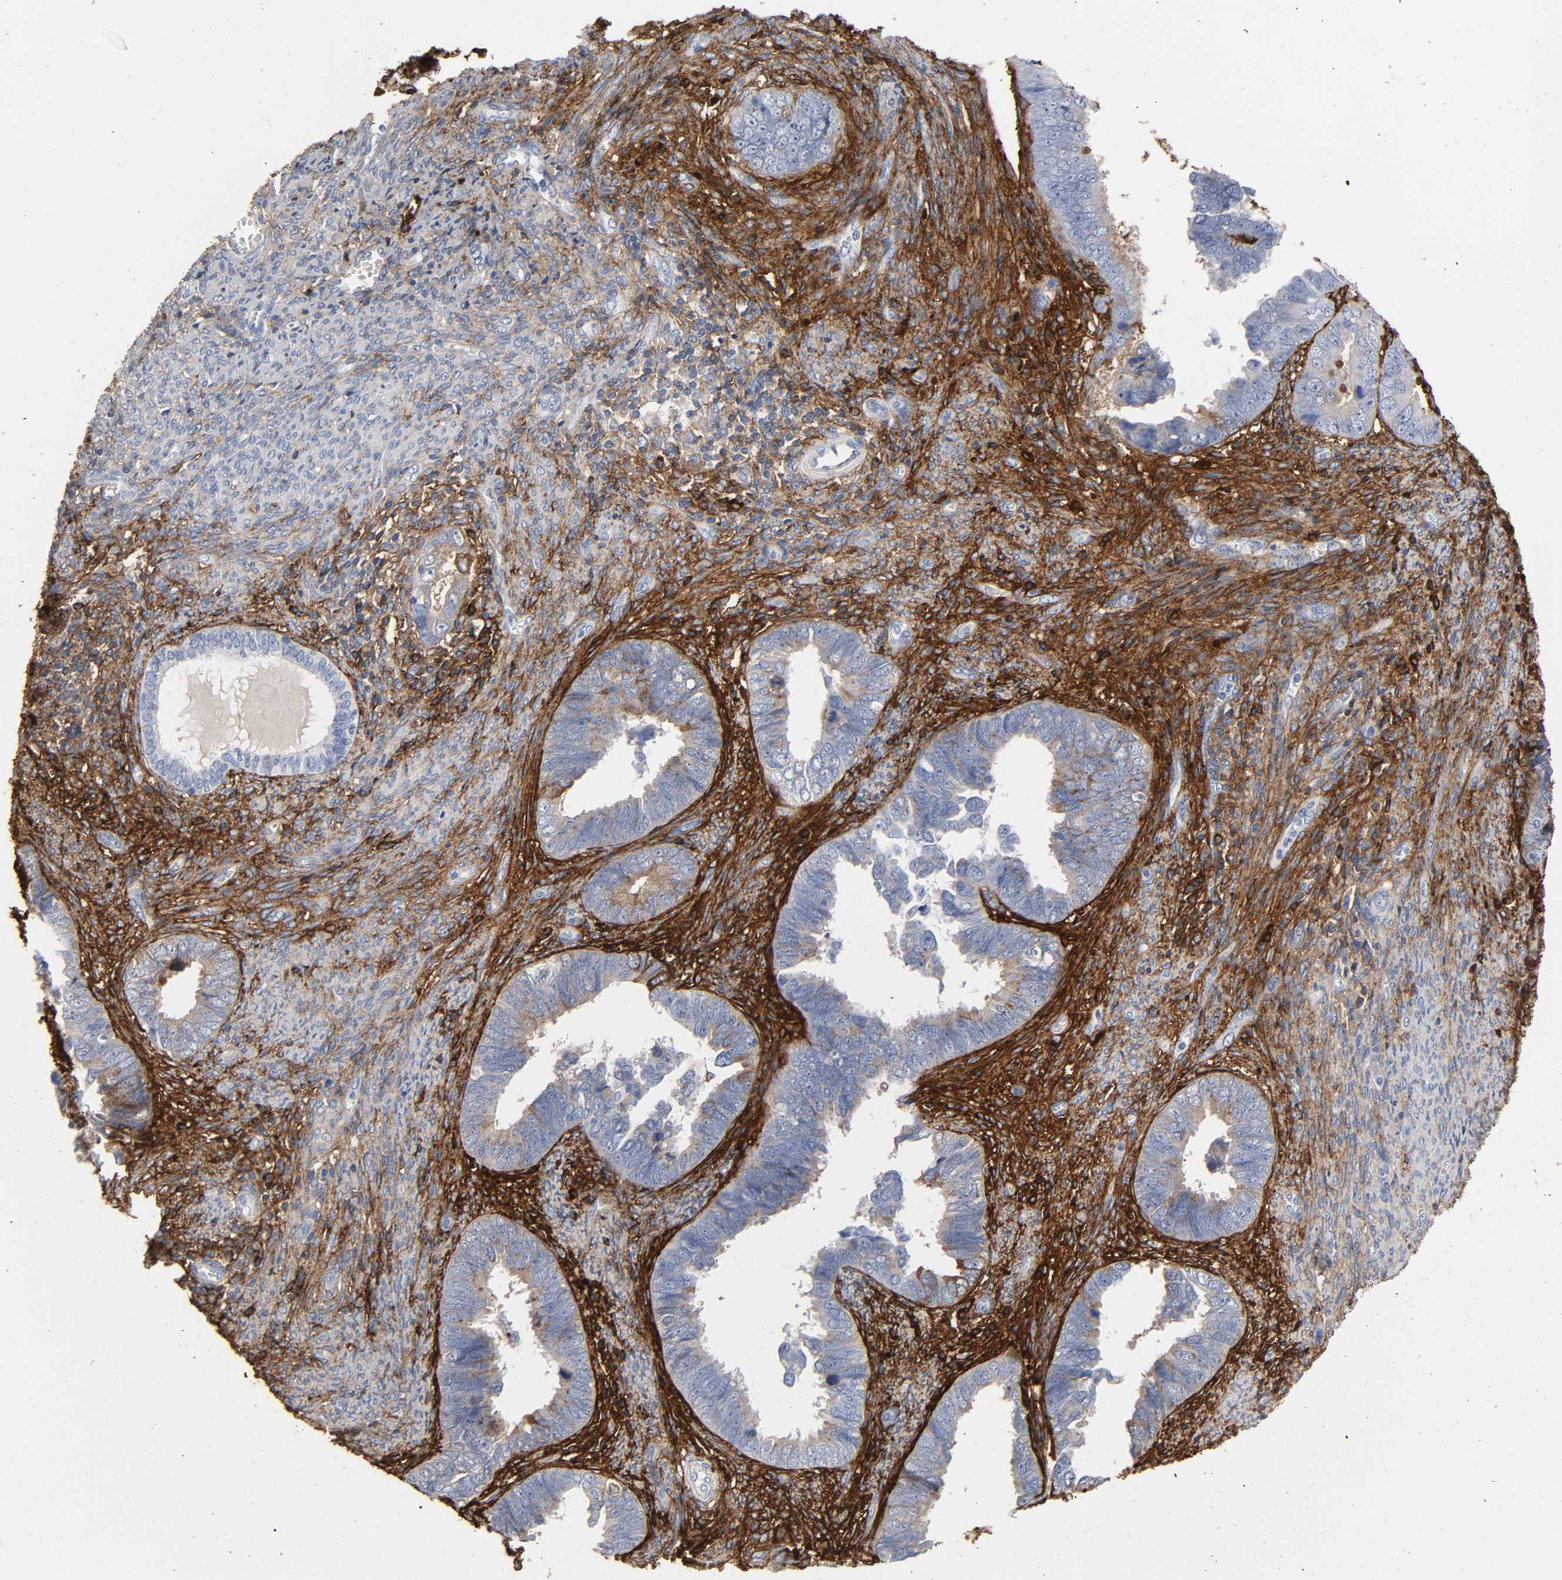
{"staining": {"intensity": "negative", "quantity": "none", "location": "none"}, "tissue": "endometrial cancer", "cell_type": "Tumor cells", "image_type": "cancer", "snomed": [{"axis": "morphology", "description": "Adenocarcinoma, NOS"}, {"axis": "topography", "description": "Endometrium"}], "caption": "Tumor cells show no significant protein staining in endometrial cancer.", "gene": "FBLN1", "patient": {"sex": "female", "age": 75}}